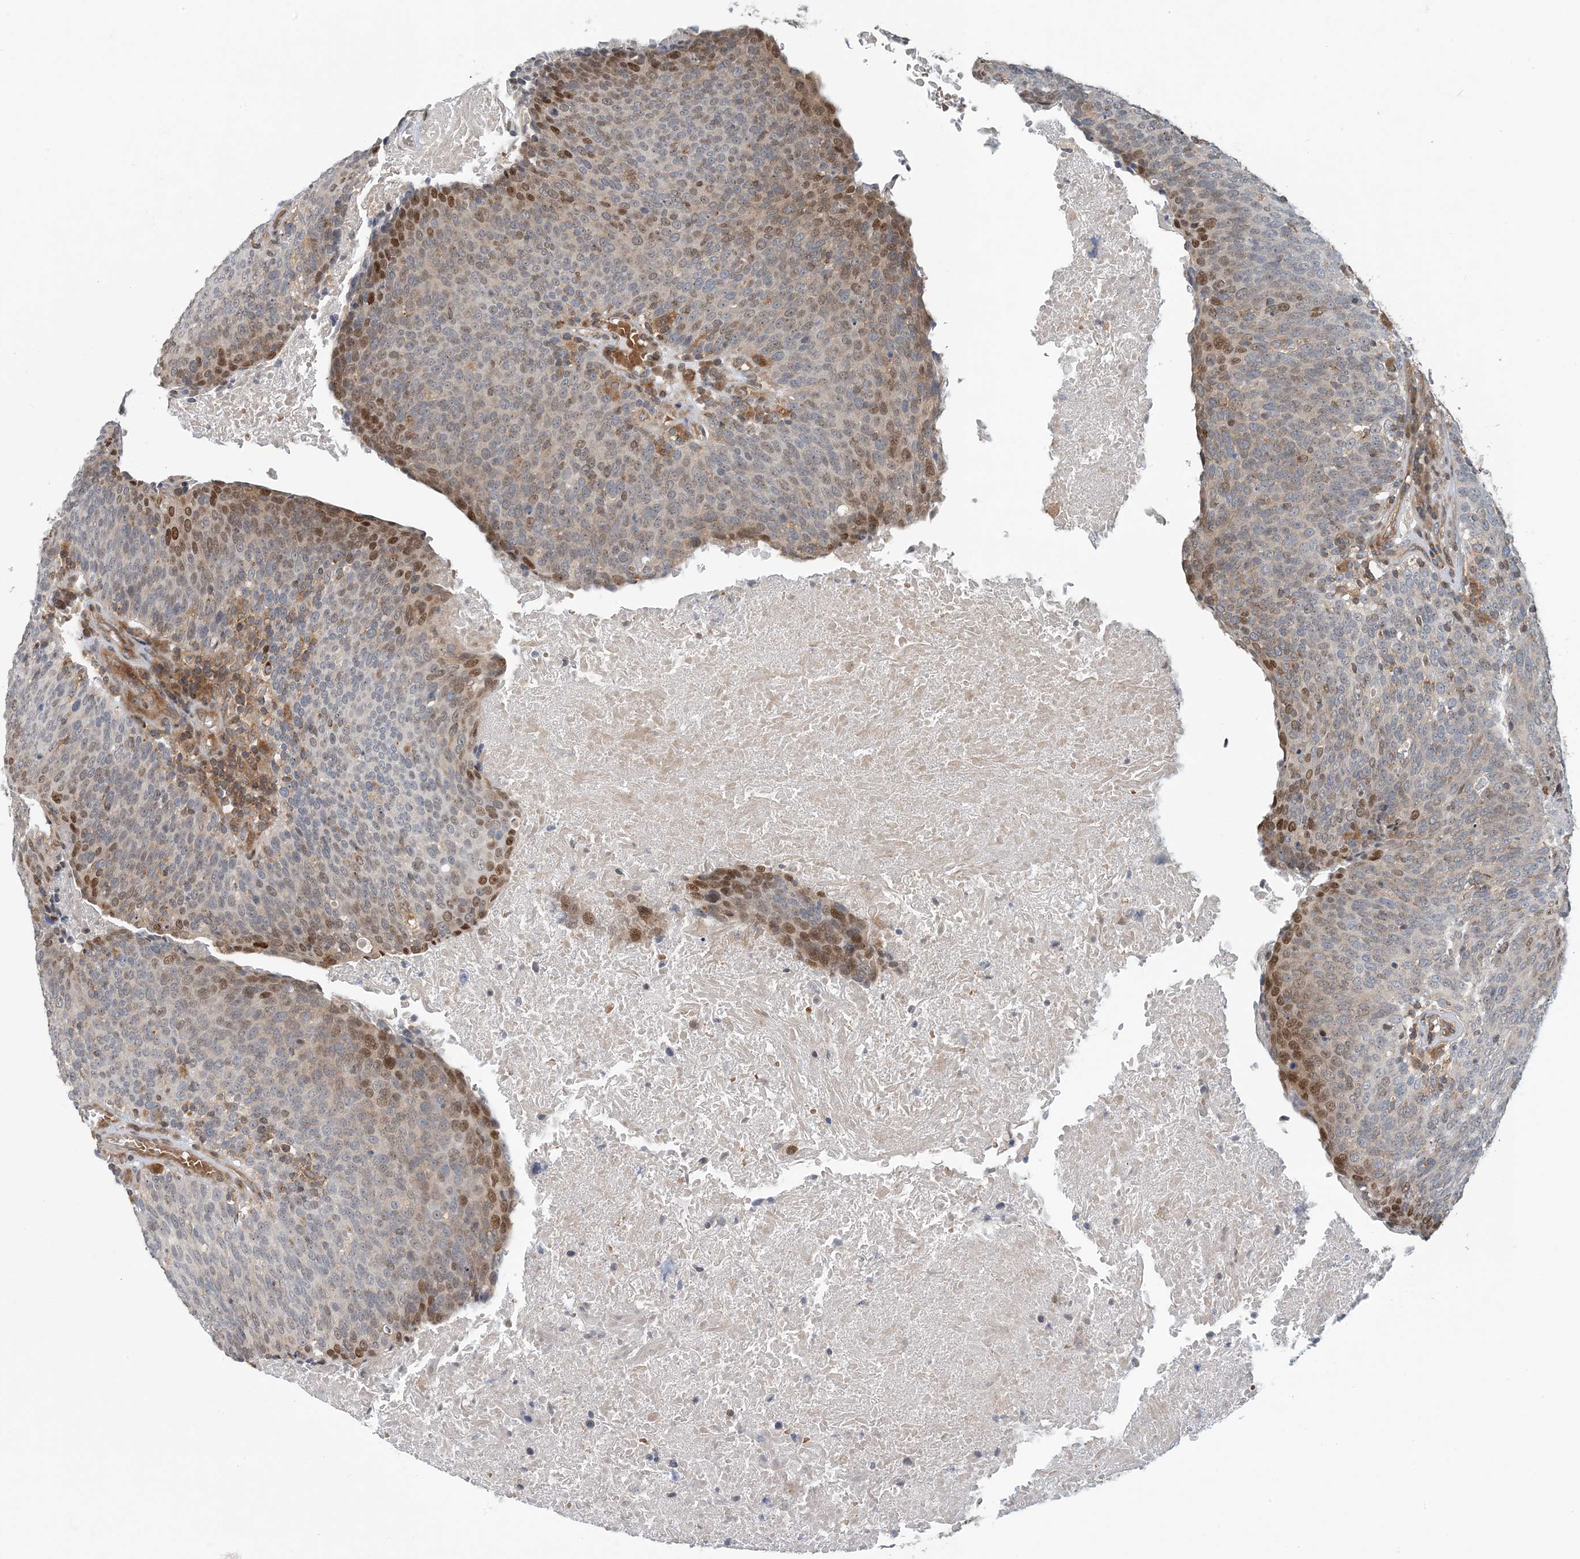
{"staining": {"intensity": "moderate", "quantity": "<25%", "location": "nuclear"}, "tissue": "head and neck cancer", "cell_type": "Tumor cells", "image_type": "cancer", "snomed": [{"axis": "morphology", "description": "Squamous cell carcinoma, NOS"}, {"axis": "morphology", "description": "Squamous cell carcinoma, metastatic, NOS"}, {"axis": "topography", "description": "Lymph node"}, {"axis": "topography", "description": "Head-Neck"}], "caption": "Immunohistochemical staining of human head and neck cancer exhibits moderate nuclear protein positivity in about <25% of tumor cells.", "gene": "ATP13A2", "patient": {"sex": "male", "age": 62}}